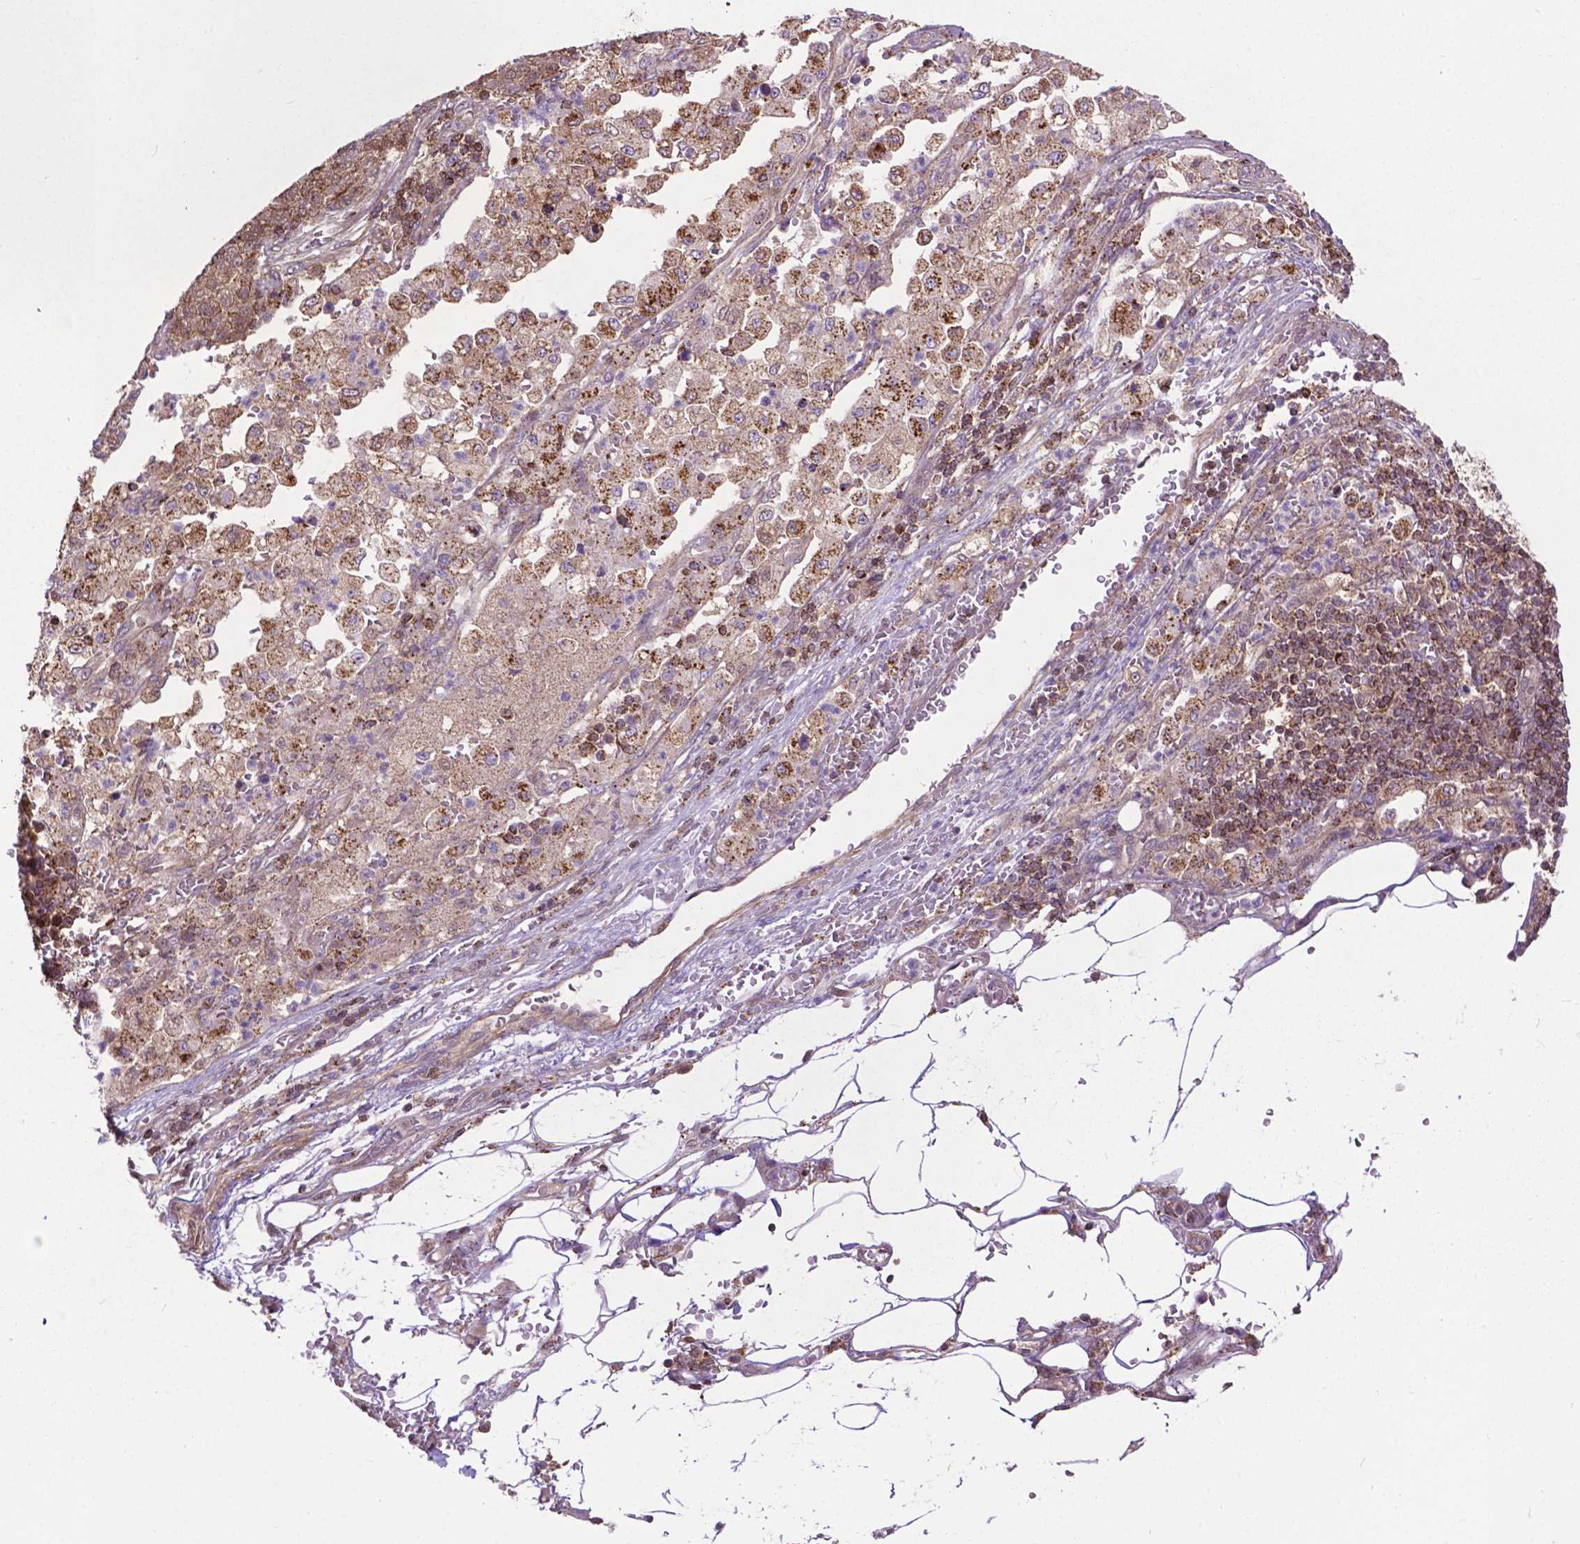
{"staining": {"intensity": "strong", "quantity": ">75%", "location": "cytoplasmic/membranous"}, "tissue": "pancreatic cancer", "cell_type": "Tumor cells", "image_type": "cancer", "snomed": [{"axis": "morphology", "description": "Adenocarcinoma, NOS"}, {"axis": "topography", "description": "Pancreas"}], "caption": "Pancreatic cancer (adenocarcinoma) stained with a brown dye reveals strong cytoplasmic/membranous positive staining in approximately >75% of tumor cells.", "gene": "CHMP4A", "patient": {"sex": "female", "age": 61}}